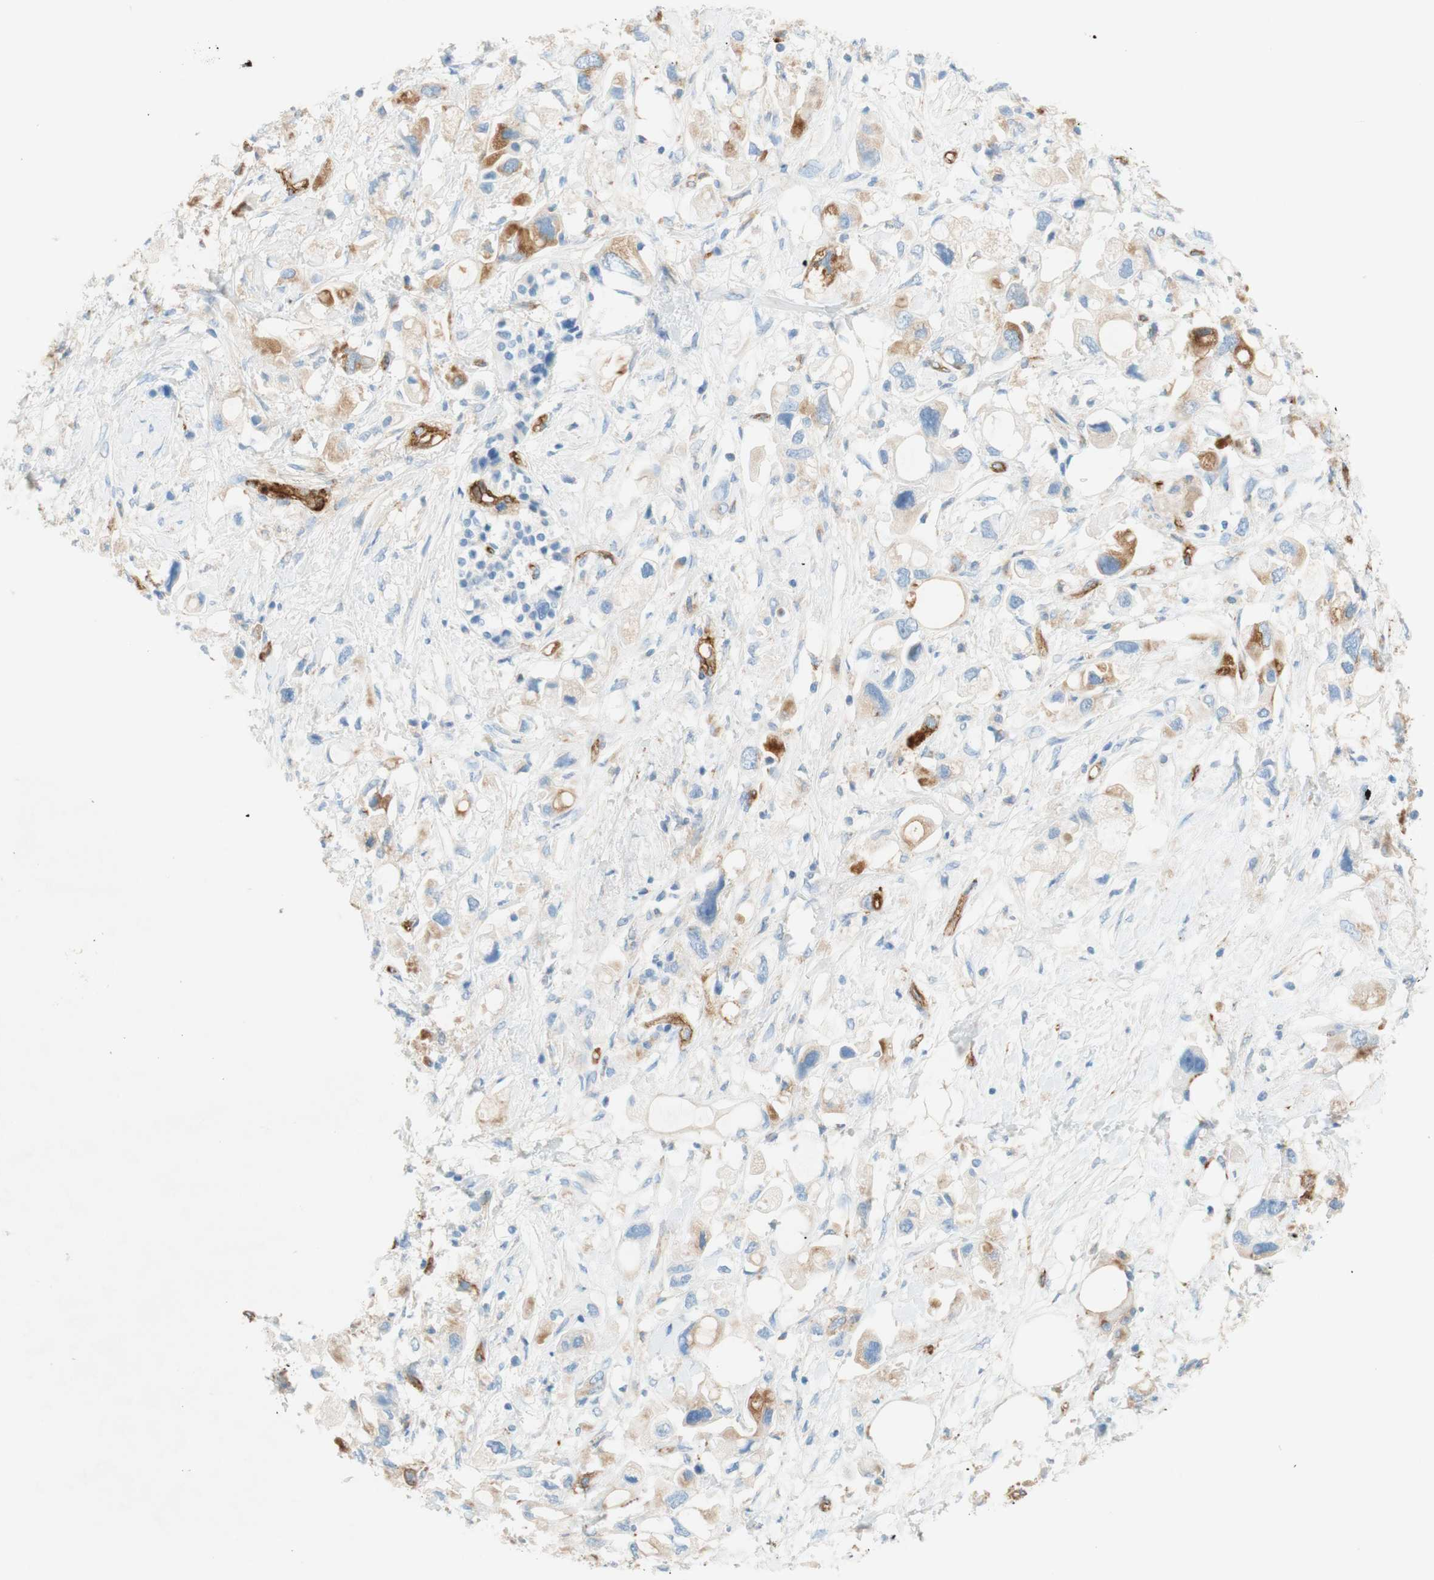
{"staining": {"intensity": "weak", "quantity": "<25%", "location": "cytoplasmic/membranous"}, "tissue": "pancreatic cancer", "cell_type": "Tumor cells", "image_type": "cancer", "snomed": [{"axis": "morphology", "description": "Adenocarcinoma, NOS"}, {"axis": "topography", "description": "Pancreas"}], "caption": "DAB immunohistochemical staining of pancreatic cancer displays no significant expression in tumor cells. (DAB IHC visualized using brightfield microscopy, high magnification).", "gene": "STOM", "patient": {"sex": "female", "age": 56}}